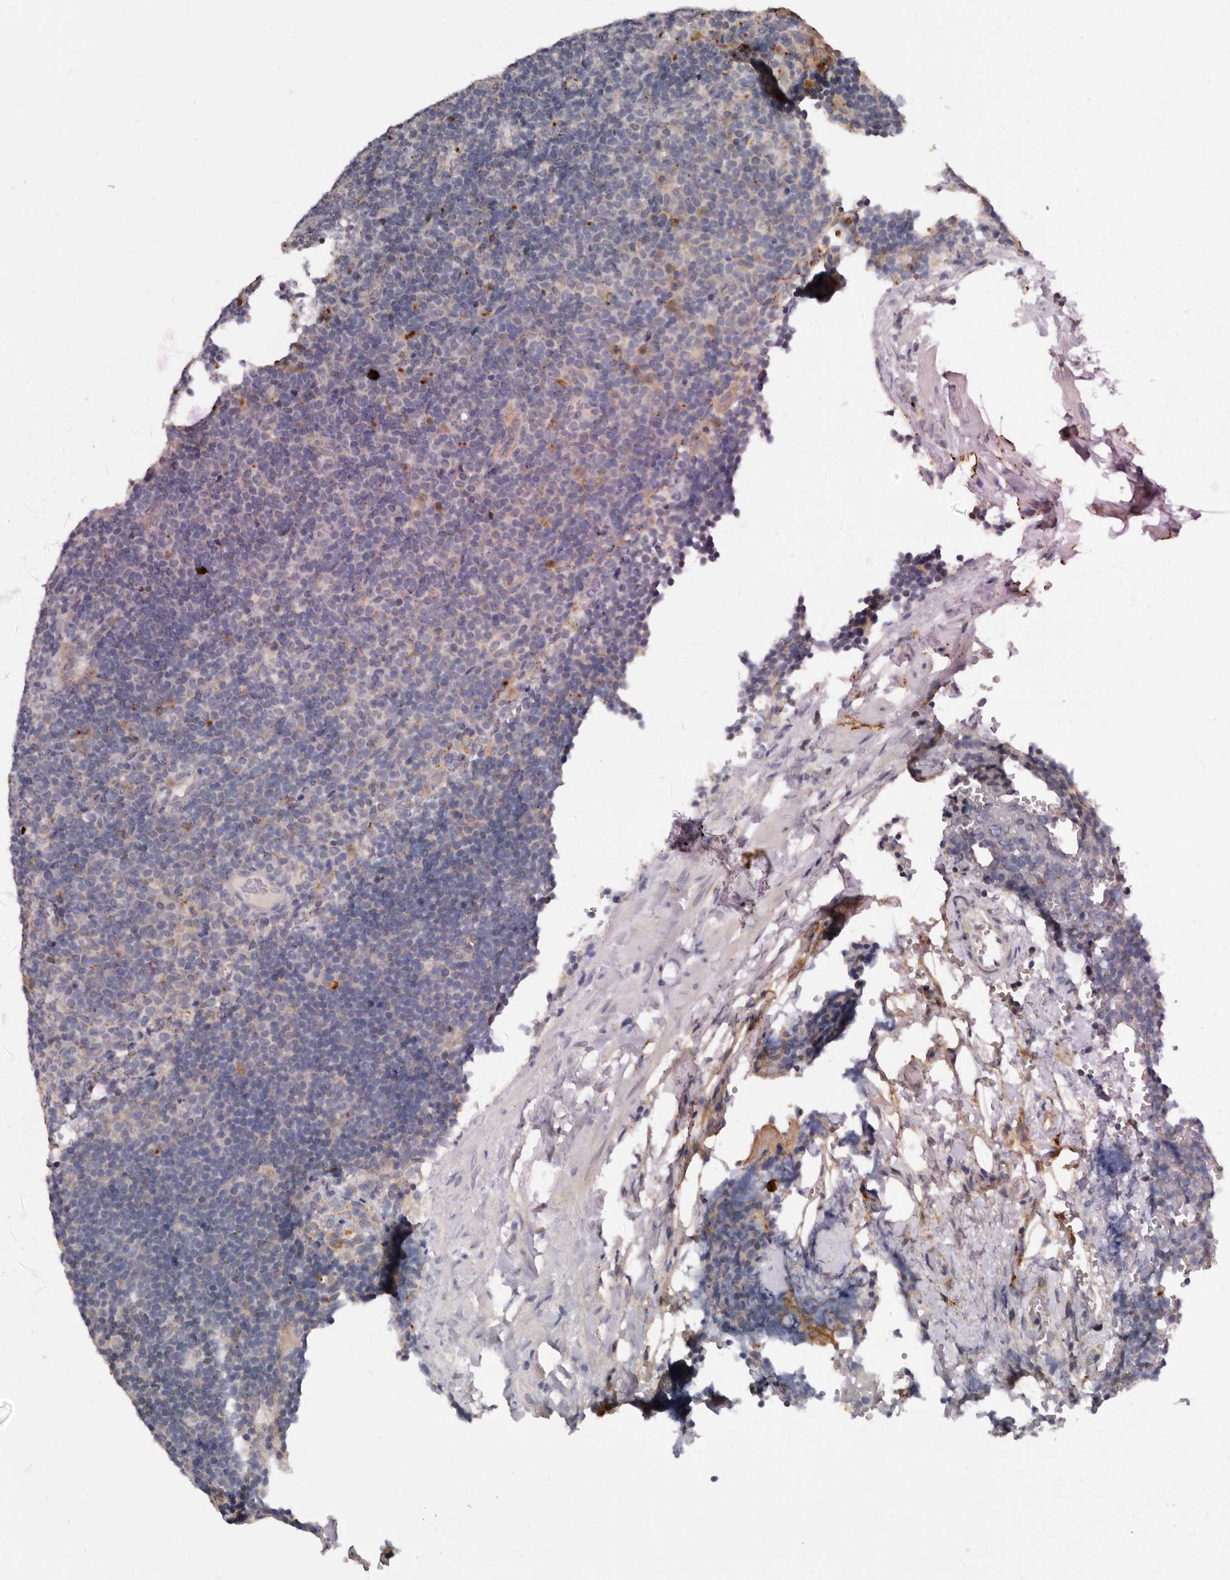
{"staining": {"intensity": "negative", "quantity": "none", "location": "none"}, "tissue": "lymphoma", "cell_type": "Tumor cells", "image_type": "cancer", "snomed": [{"axis": "morphology", "description": "Hodgkin's disease, NOS"}, {"axis": "topography", "description": "Lymph node"}], "caption": "Hodgkin's disease stained for a protein using immunohistochemistry exhibits no expression tumor cells.", "gene": "DAP", "patient": {"sex": "female", "age": 57}}